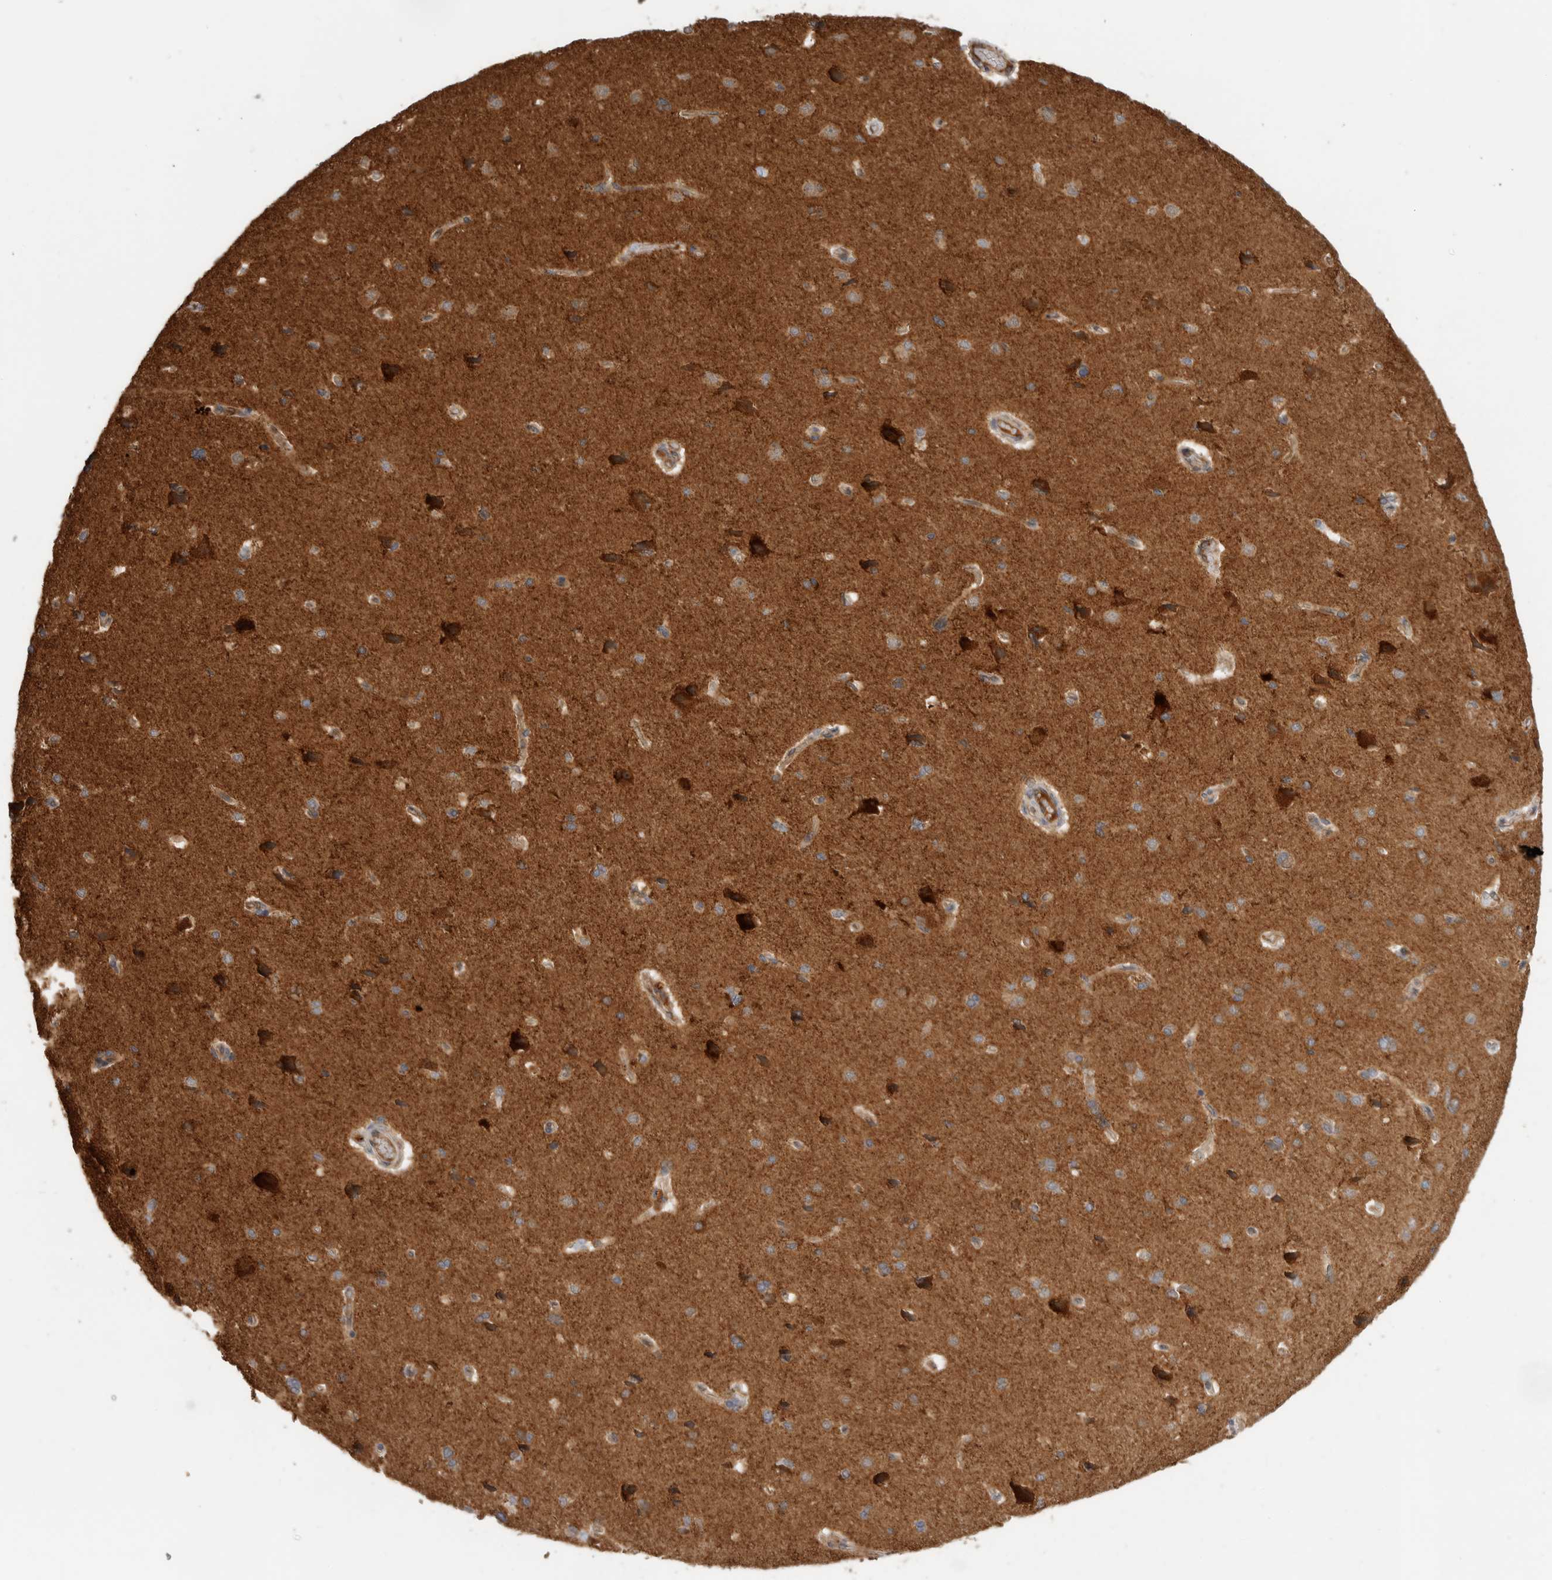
{"staining": {"intensity": "weak", "quantity": ">75%", "location": "cytoplasmic/membranous"}, "tissue": "cerebral cortex", "cell_type": "Endothelial cells", "image_type": "normal", "snomed": [{"axis": "morphology", "description": "Normal tissue, NOS"}, {"axis": "topography", "description": "Cerebral cortex"}], "caption": "IHC histopathology image of unremarkable cerebral cortex: human cerebral cortex stained using IHC displays low levels of weak protein expression localized specifically in the cytoplasmic/membranous of endothelial cells, appearing as a cytoplasmic/membranous brown color.", "gene": "APOL2", "patient": {"sex": "male", "age": 62}}